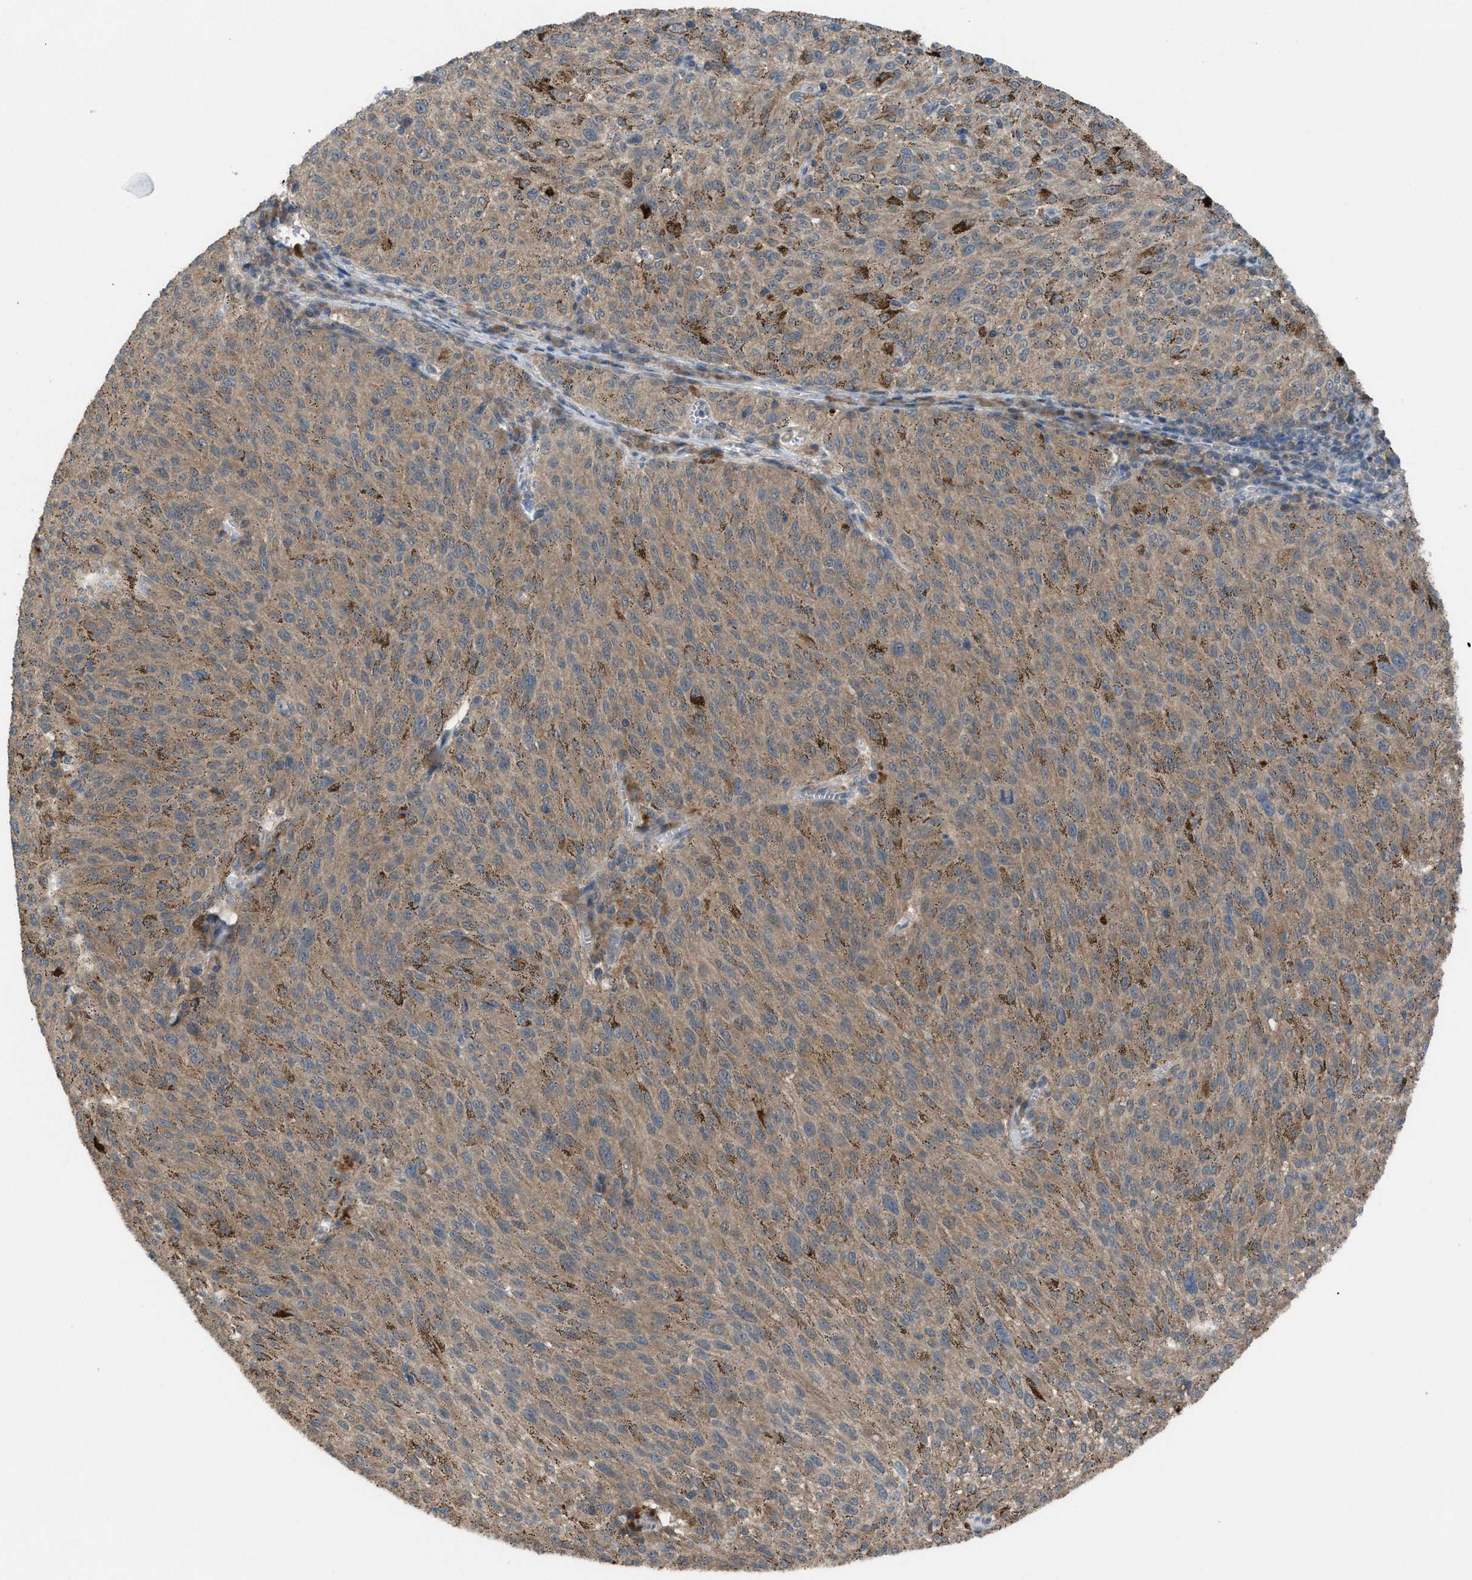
{"staining": {"intensity": "weak", "quantity": ">75%", "location": "cytoplasmic/membranous"}, "tissue": "melanoma", "cell_type": "Tumor cells", "image_type": "cancer", "snomed": [{"axis": "morphology", "description": "Malignant melanoma, NOS"}, {"axis": "topography", "description": "Skin"}], "caption": "Tumor cells demonstrate low levels of weak cytoplasmic/membranous expression in approximately >75% of cells in melanoma. The protein is shown in brown color, while the nuclei are stained blue.", "gene": "PLAA", "patient": {"sex": "female", "age": 72}}